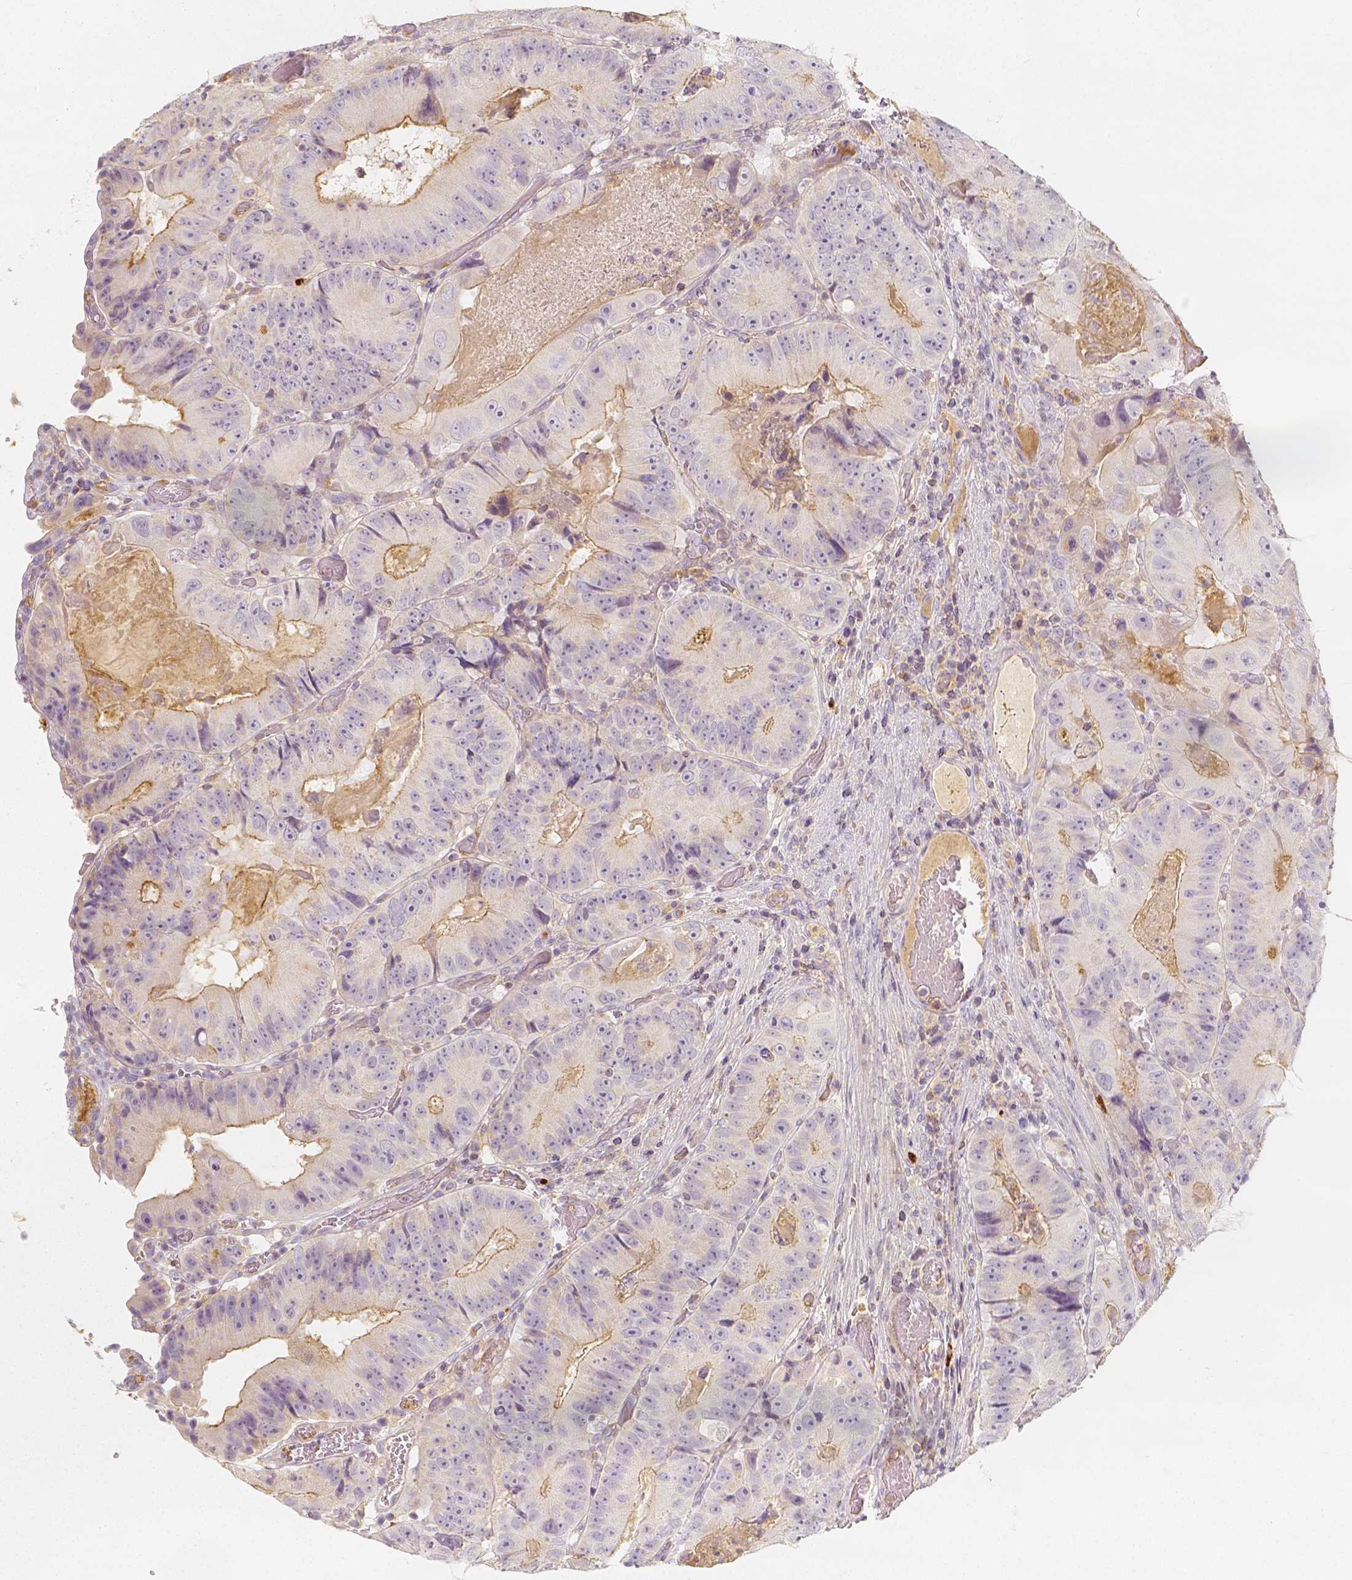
{"staining": {"intensity": "moderate", "quantity": "<25%", "location": "cytoplasmic/membranous"}, "tissue": "colorectal cancer", "cell_type": "Tumor cells", "image_type": "cancer", "snomed": [{"axis": "morphology", "description": "Adenocarcinoma, NOS"}, {"axis": "topography", "description": "Colon"}], "caption": "Human colorectal adenocarcinoma stained for a protein (brown) exhibits moderate cytoplasmic/membranous positive positivity in about <25% of tumor cells.", "gene": "PTPRJ", "patient": {"sex": "female", "age": 86}}